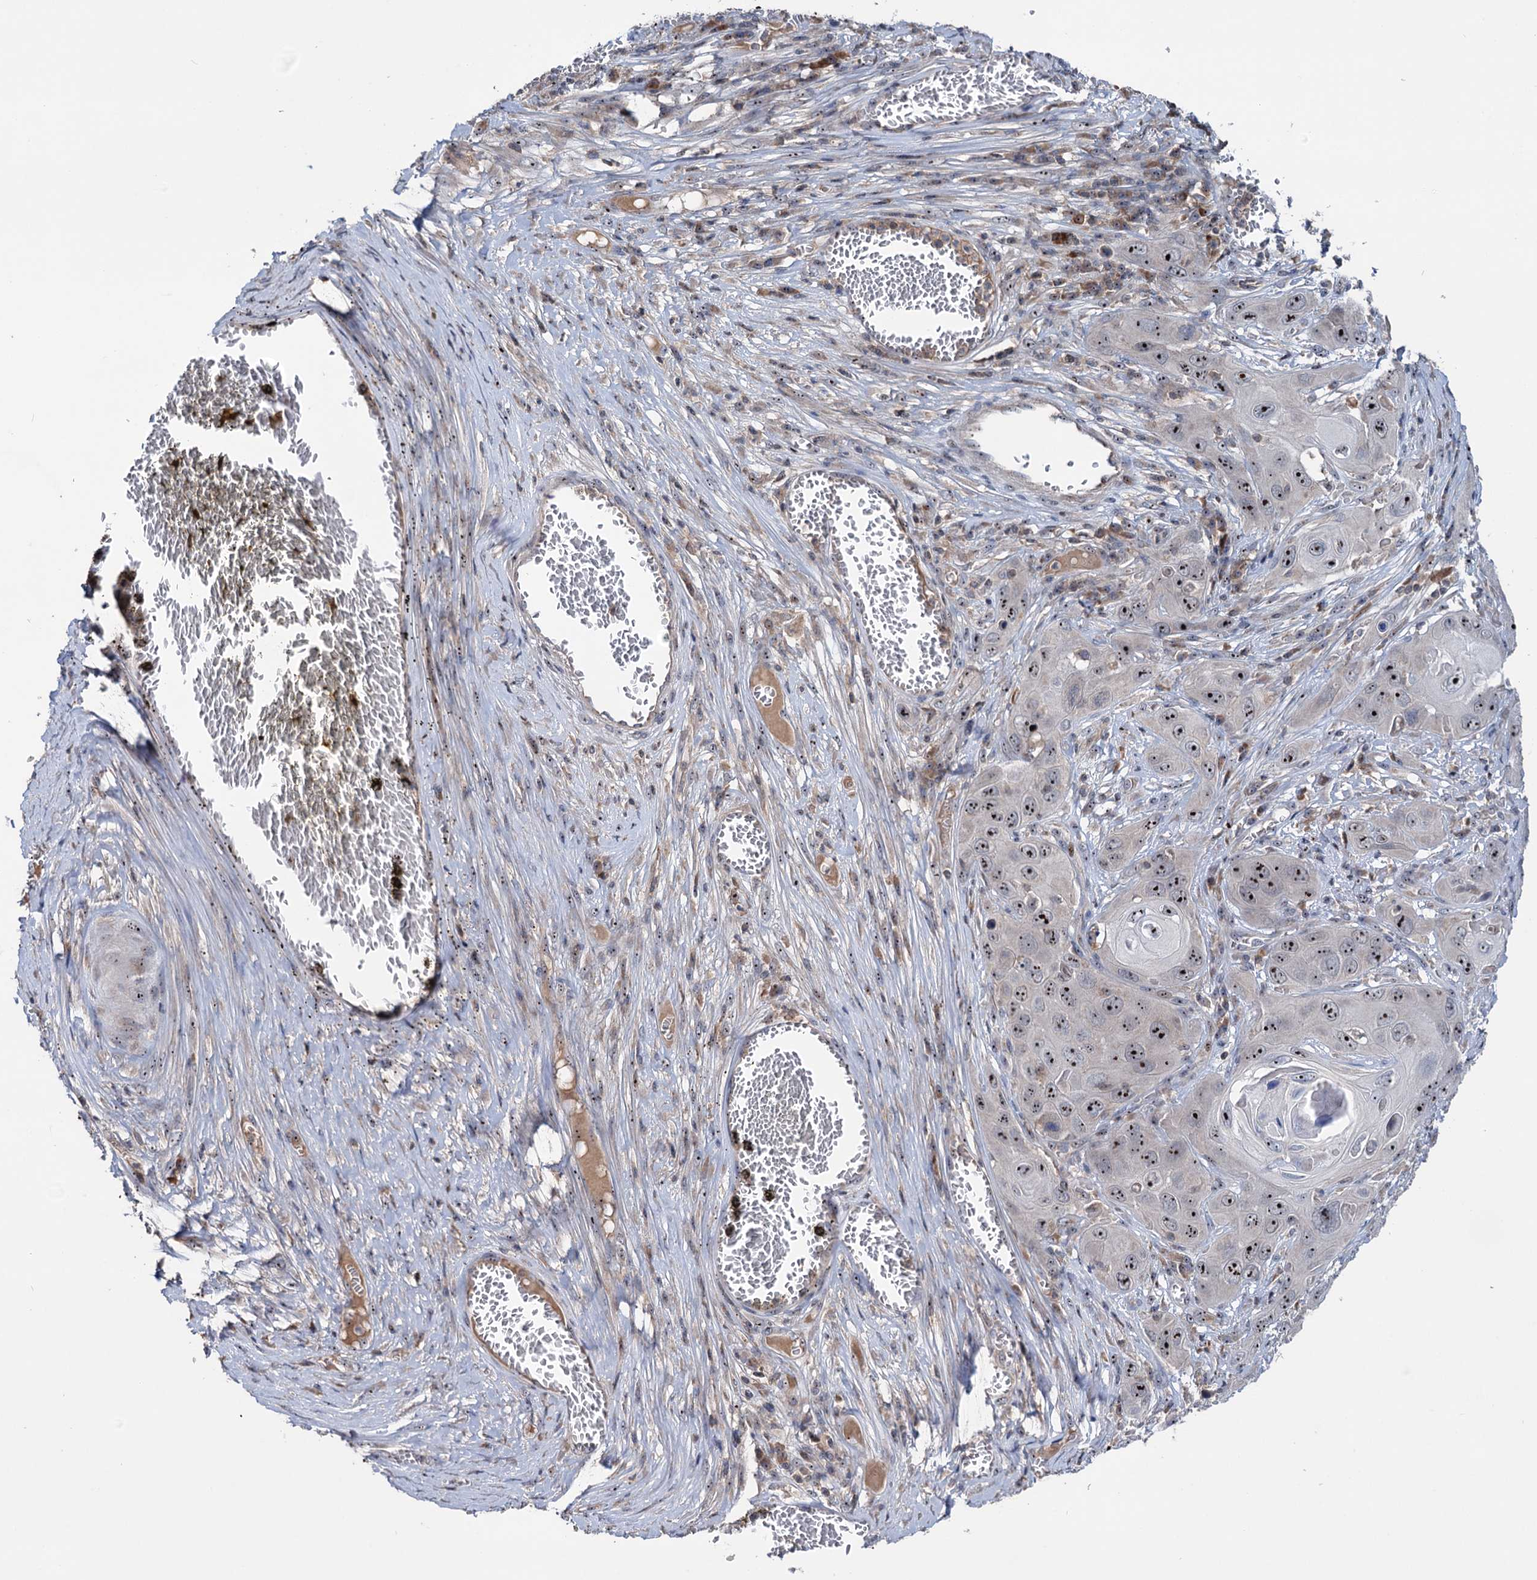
{"staining": {"intensity": "moderate", "quantity": ">75%", "location": "nuclear"}, "tissue": "skin cancer", "cell_type": "Tumor cells", "image_type": "cancer", "snomed": [{"axis": "morphology", "description": "Squamous cell carcinoma, NOS"}, {"axis": "topography", "description": "Skin"}], "caption": "Protein analysis of squamous cell carcinoma (skin) tissue reveals moderate nuclear positivity in approximately >75% of tumor cells.", "gene": "HTR3B", "patient": {"sex": "male", "age": 55}}